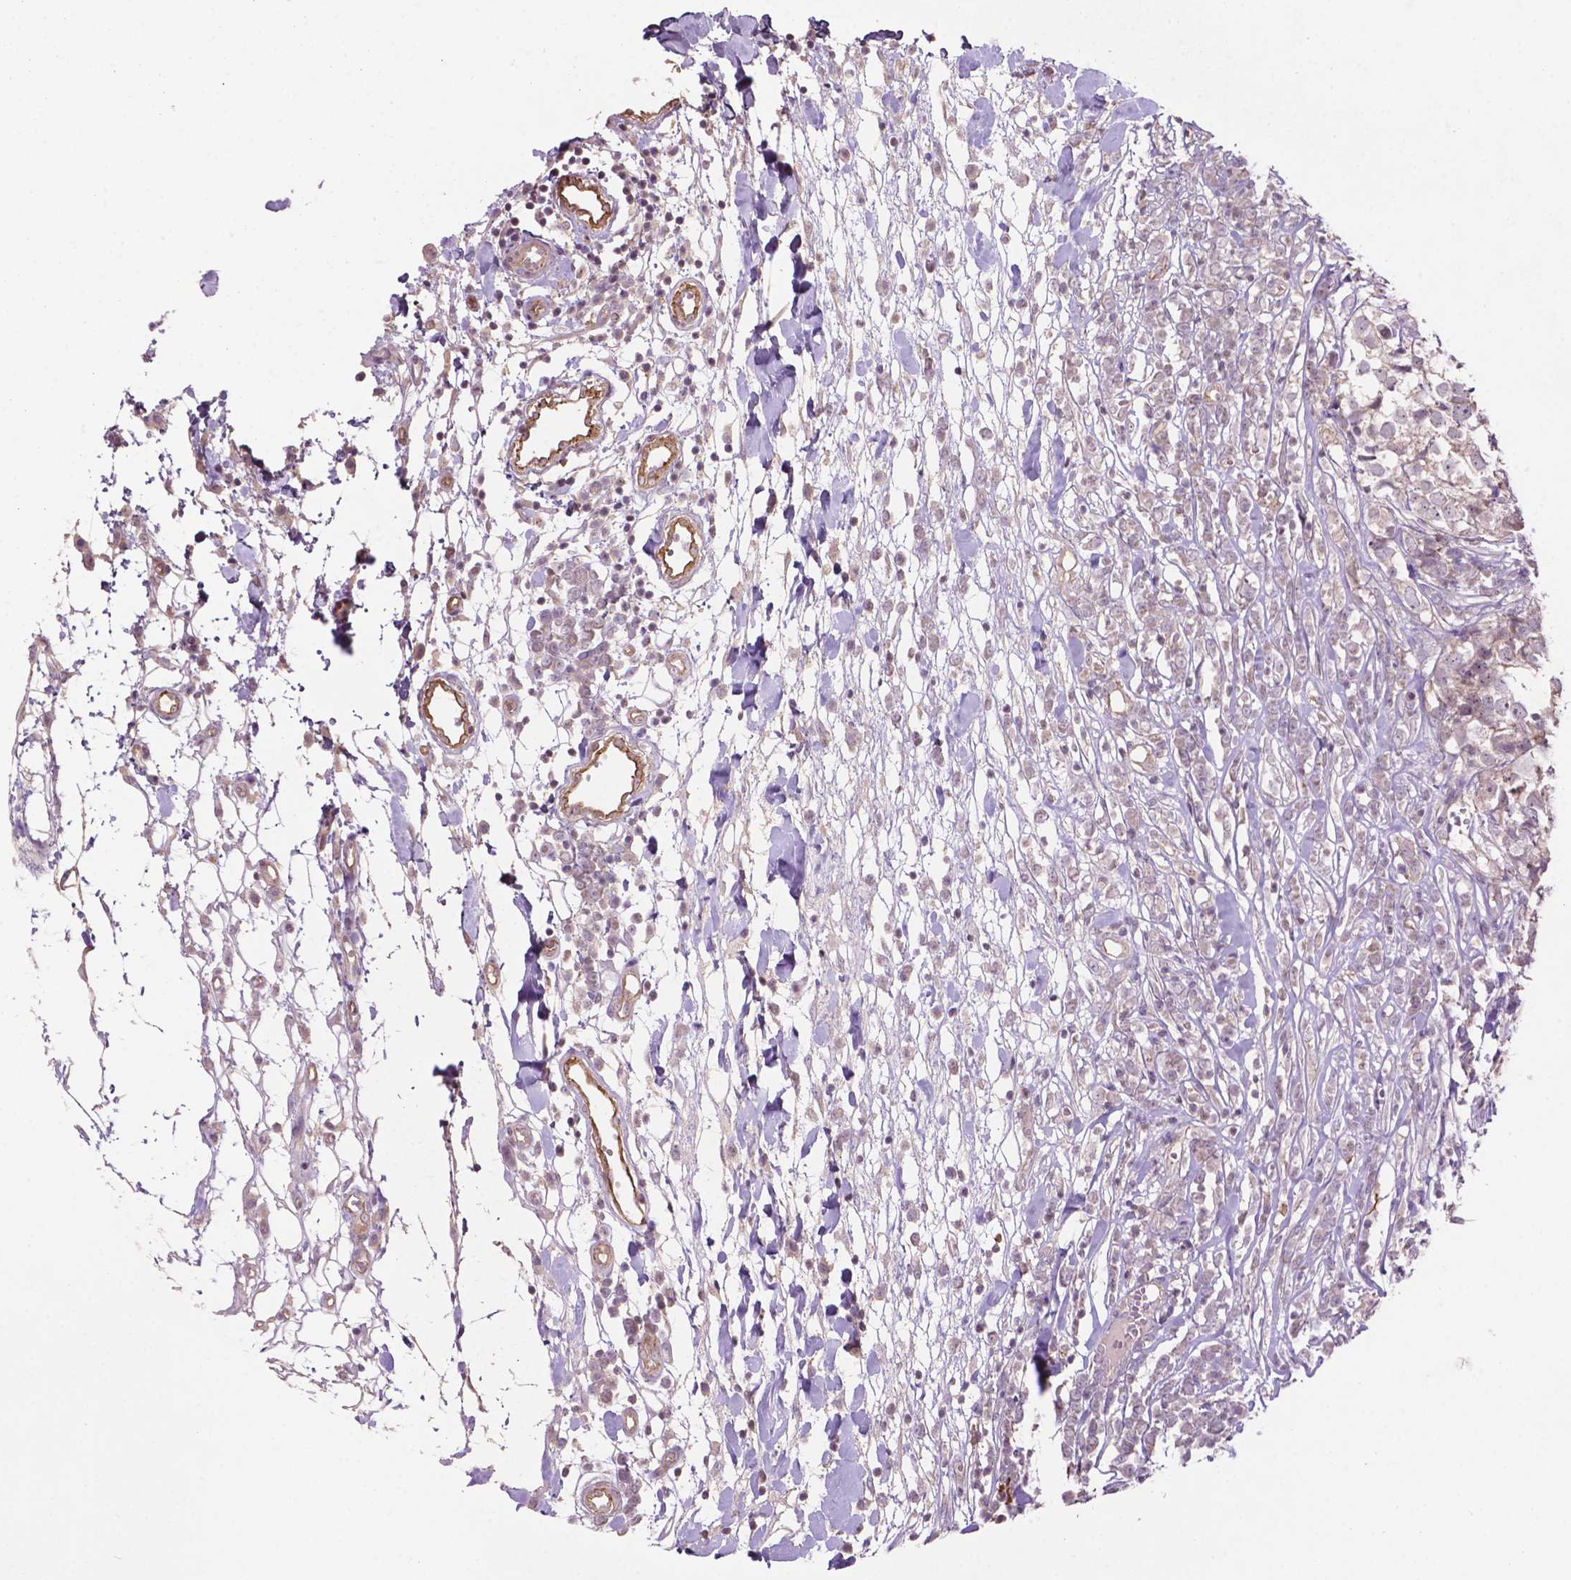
{"staining": {"intensity": "negative", "quantity": "none", "location": "none"}, "tissue": "breast cancer", "cell_type": "Tumor cells", "image_type": "cancer", "snomed": [{"axis": "morphology", "description": "Duct carcinoma"}, {"axis": "topography", "description": "Breast"}], "caption": "There is no significant expression in tumor cells of breast intraductal carcinoma.", "gene": "ARL5C", "patient": {"sex": "female", "age": 30}}